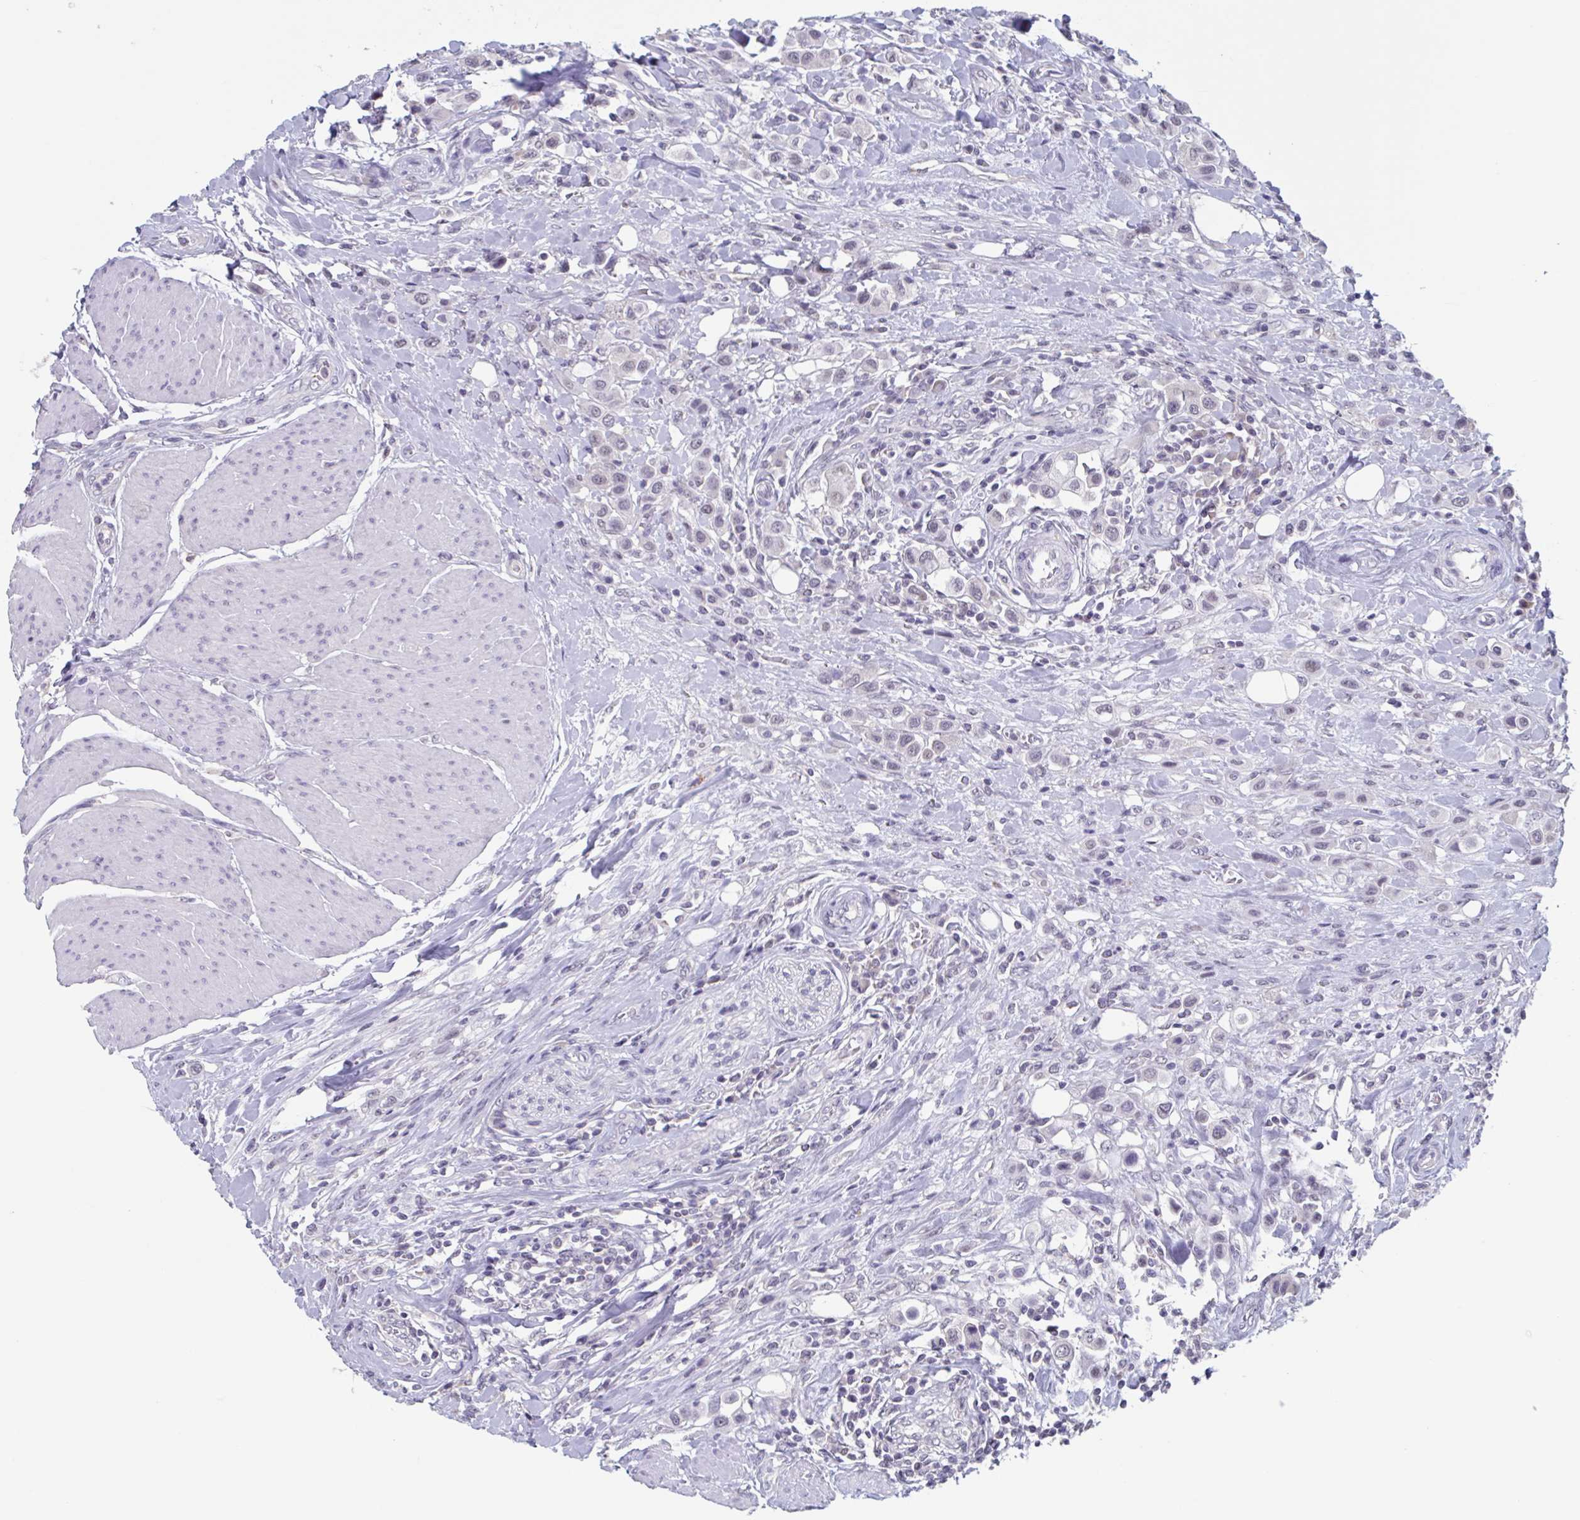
{"staining": {"intensity": "weak", "quantity": "<25%", "location": "nuclear"}, "tissue": "urothelial cancer", "cell_type": "Tumor cells", "image_type": "cancer", "snomed": [{"axis": "morphology", "description": "Urothelial carcinoma, High grade"}, {"axis": "topography", "description": "Urinary bladder"}], "caption": "DAB immunohistochemical staining of human urothelial cancer shows no significant staining in tumor cells.", "gene": "KDM4D", "patient": {"sex": "male", "age": 50}}